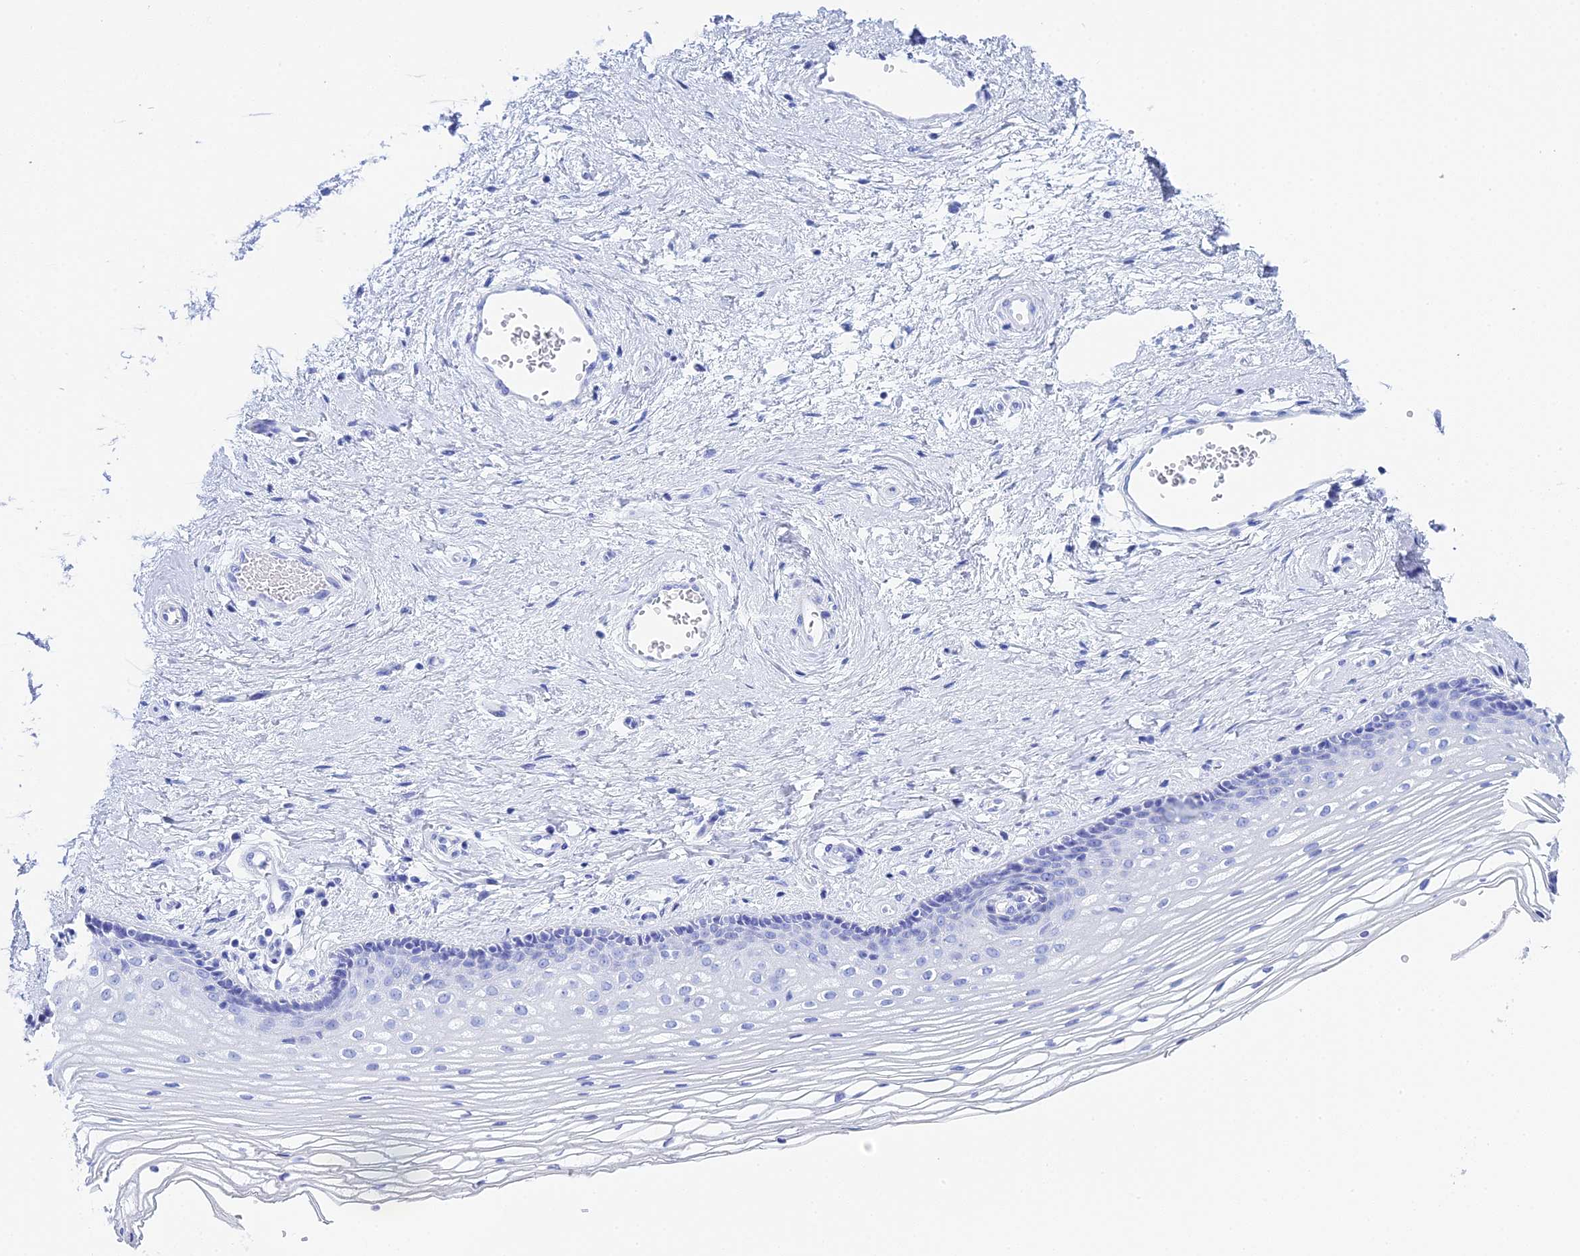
{"staining": {"intensity": "negative", "quantity": "none", "location": "none"}, "tissue": "vagina", "cell_type": "Squamous epithelial cells", "image_type": "normal", "snomed": [{"axis": "morphology", "description": "Normal tissue, NOS"}, {"axis": "topography", "description": "Vagina"}], "caption": "Squamous epithelial cells show no significant protein staining in benign vagina. (DAB (3,3'-diaminobenzidine) immunohistochemistry, high magnification).", "gene": "TEX101", "patient": {"sex": "female", "age": 46}}